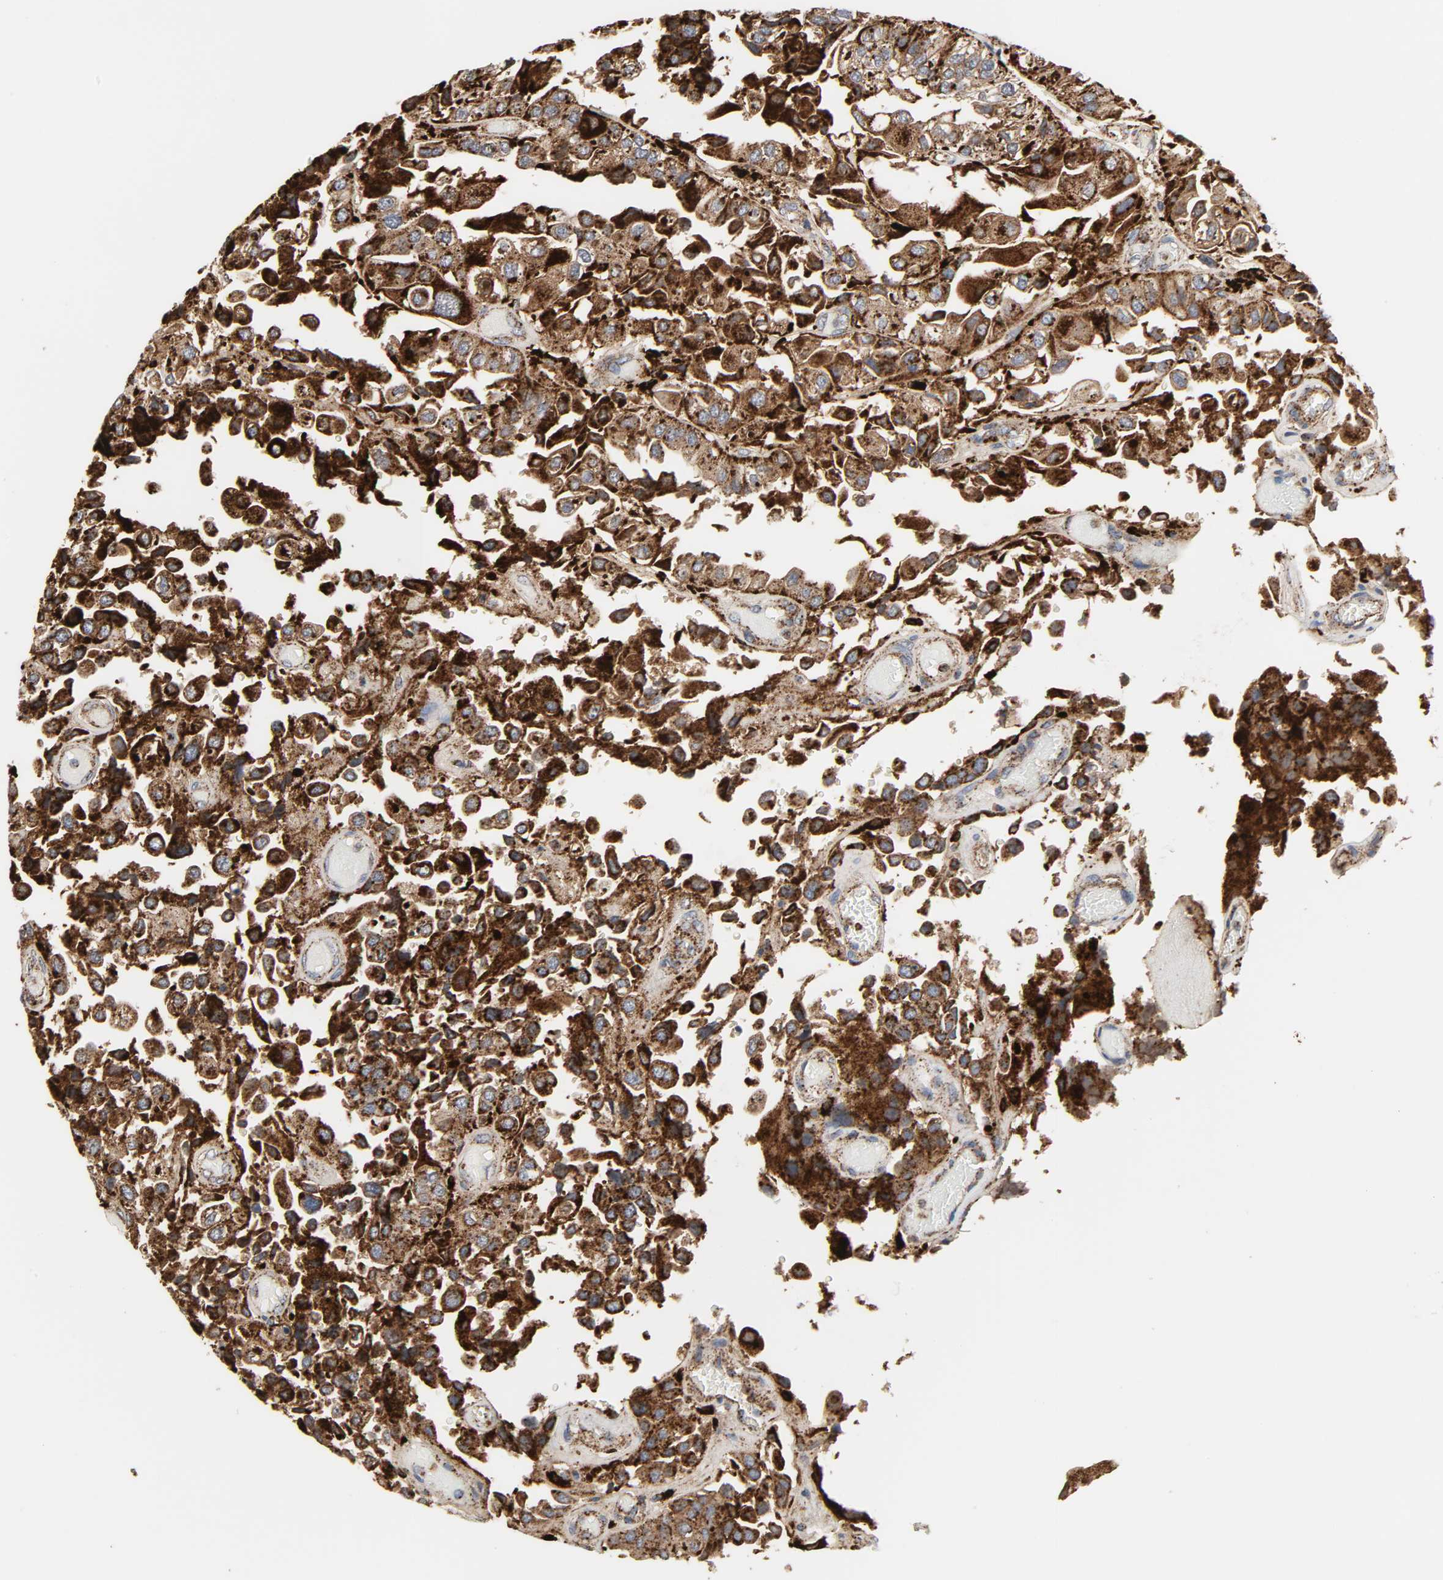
{"staining": {"intensity": "strong", "quantity": ">75%", "location": "cytoplasmic/membranous"}, "tissue": "urothelial cancer", "cell_type": "Tumor cells", "image_type": "cancer", "snomed": [{"axis": "morphology", "description": "Urothelial carcinoma, High grade"}, {"axis": "topography", "description": "Urinary bladder"}], "caption": "The immunohistochemical stain labels strong cytoplasmic/membranous expression in tumor cells of urothelial cancer tissue.", "gene": "PSAP", "patient": {"sex": "female", "age": 64}}